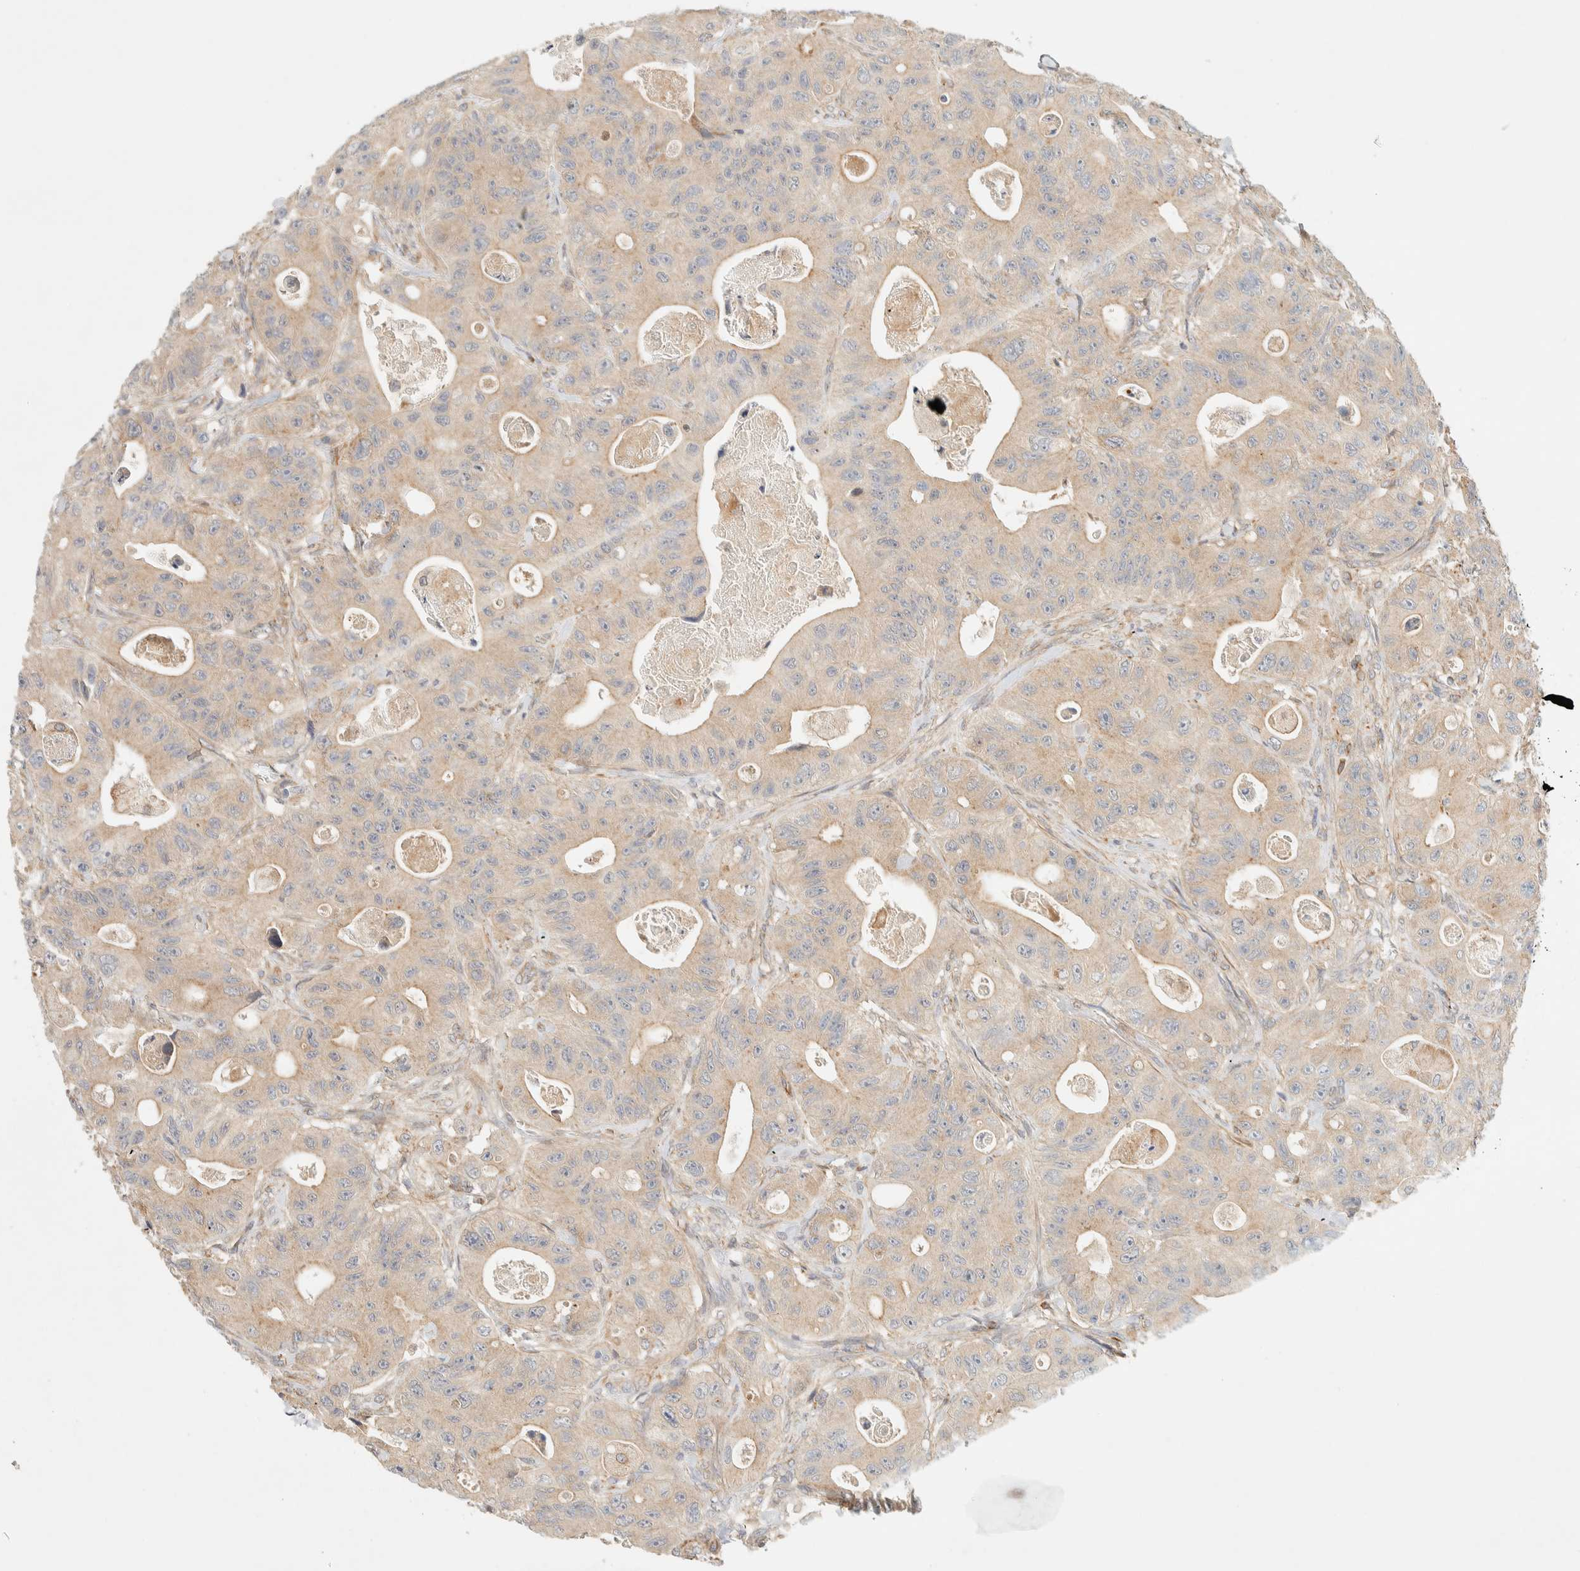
{"staining": {"intensity": "weak", "quantity": ">75%", "location": "cytoplasmic/membranous"}, "tissue": "colorectal cancer", "cell_type": "Tumor cells", "image_type": "cancer", "snomed": [{"axis": "morphology", "description": "Adenocarcinoma, NOS"}, {"axis": "topography", "description": "Colon"}], "caption": "Immunohistochemistry (IHC) image of neoplastic tissue: human adenocarcinoma (colorectal) stained using immunohistochemistry (IHC) reveals low levels of weak protein expression localized specifically in the cytoplasmic/membranous of tumor cells, appearing as a cytoplasmic/membranous brown color.", "gene": "FAT1", "patient": {"sex": "male", "age": 87}}